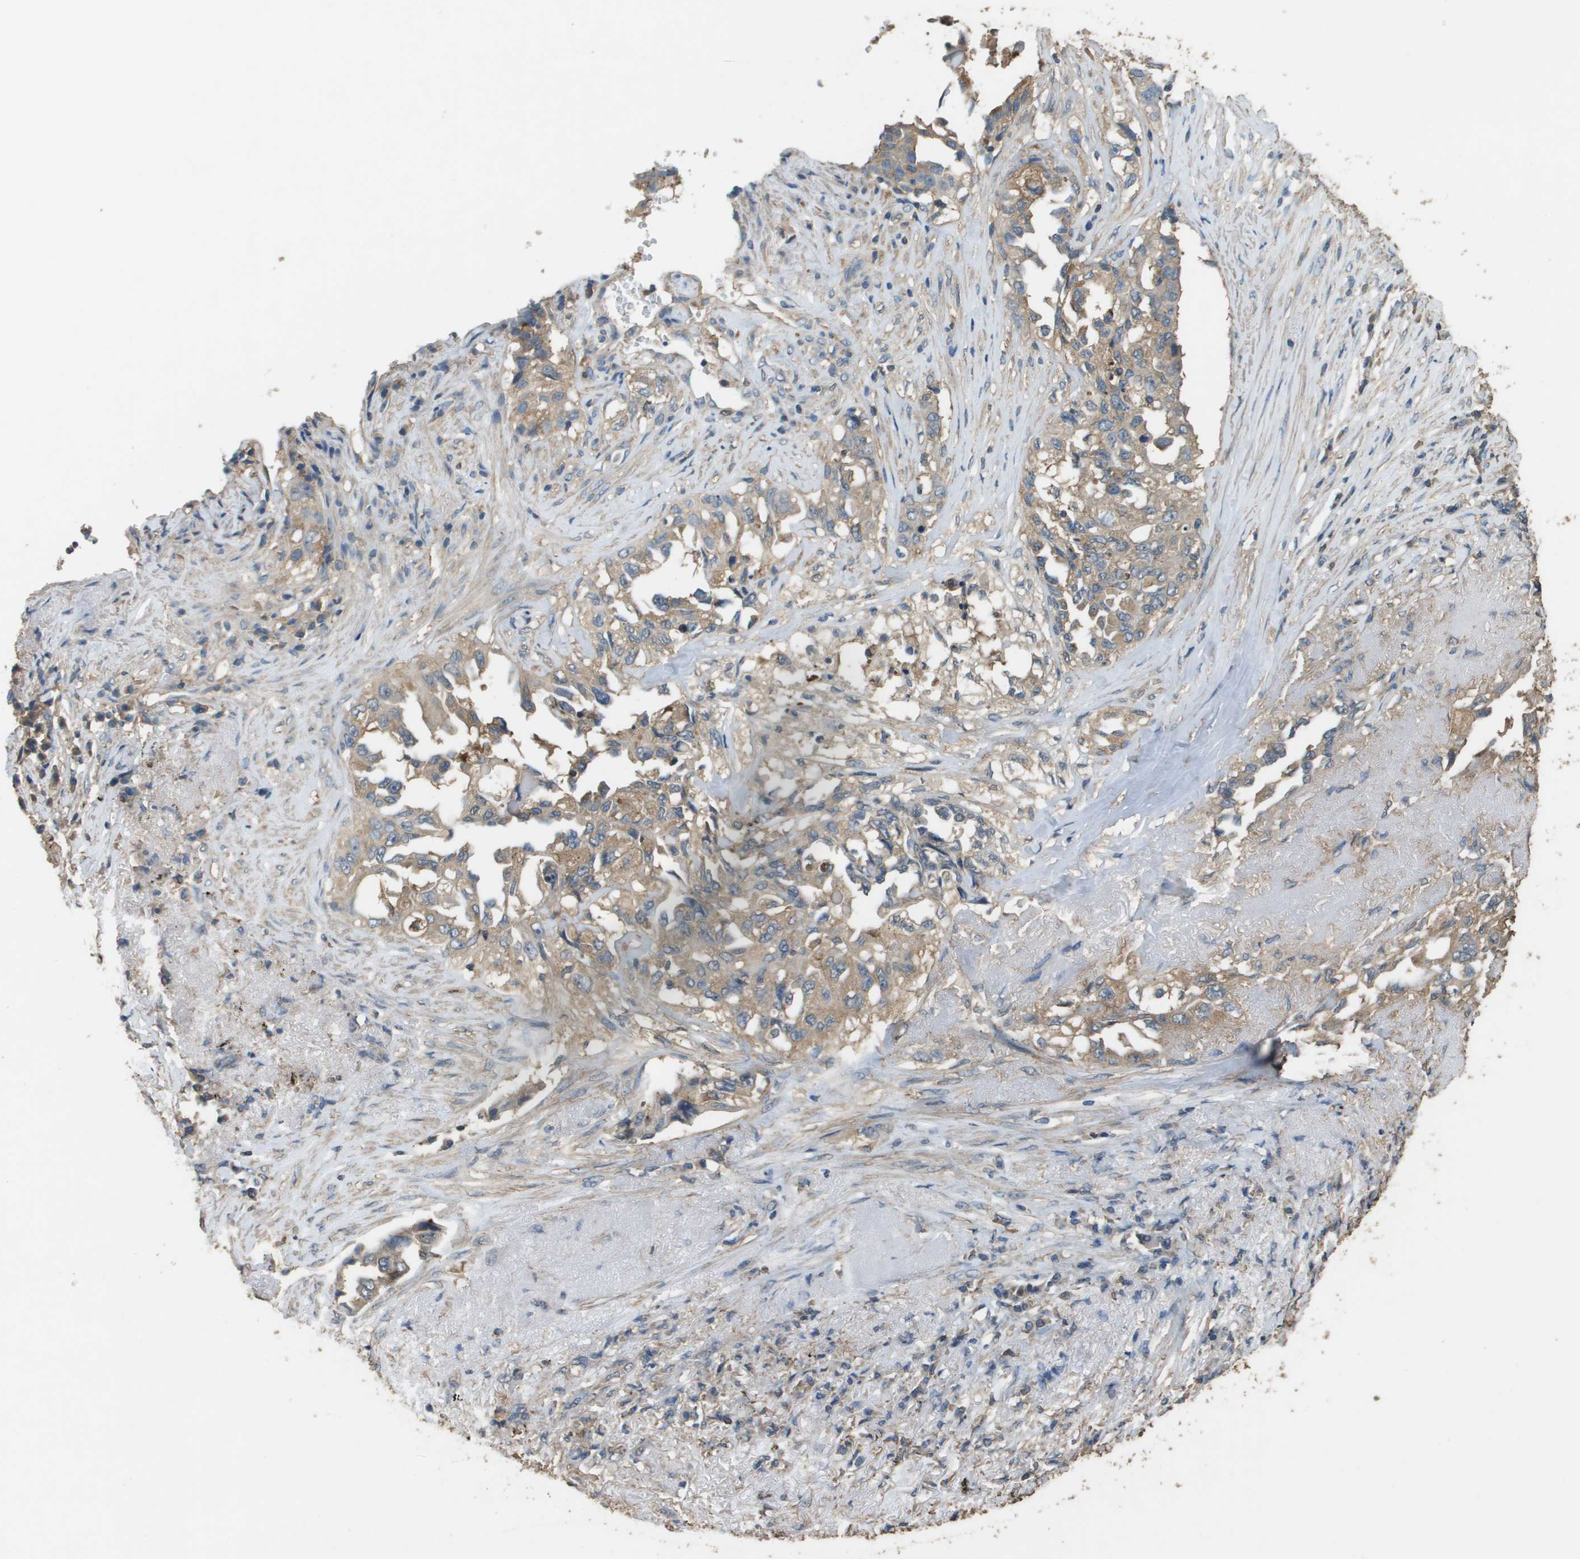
{"staining": {"intensity": "weak", "quantity": ">75%", "location": "cytoplasmic/membranous"}, "tissue": "lung cancer", "cell_type": "Tumor cells", "image_type": "cancer", "snomed": [{"axis": "morphology", "description": "Adenocarcinoma, NOS"}, {"axis": "topography", "description": "Lung"}], "caption": "A micrograph of human lung cancer (adenocarcinoma) stained for a protein reveals weak cytoplasmic/membranous brown staining in tumor cells.", "gene": "MS4A7", "patient": {"sex": "female", "age": 51}}